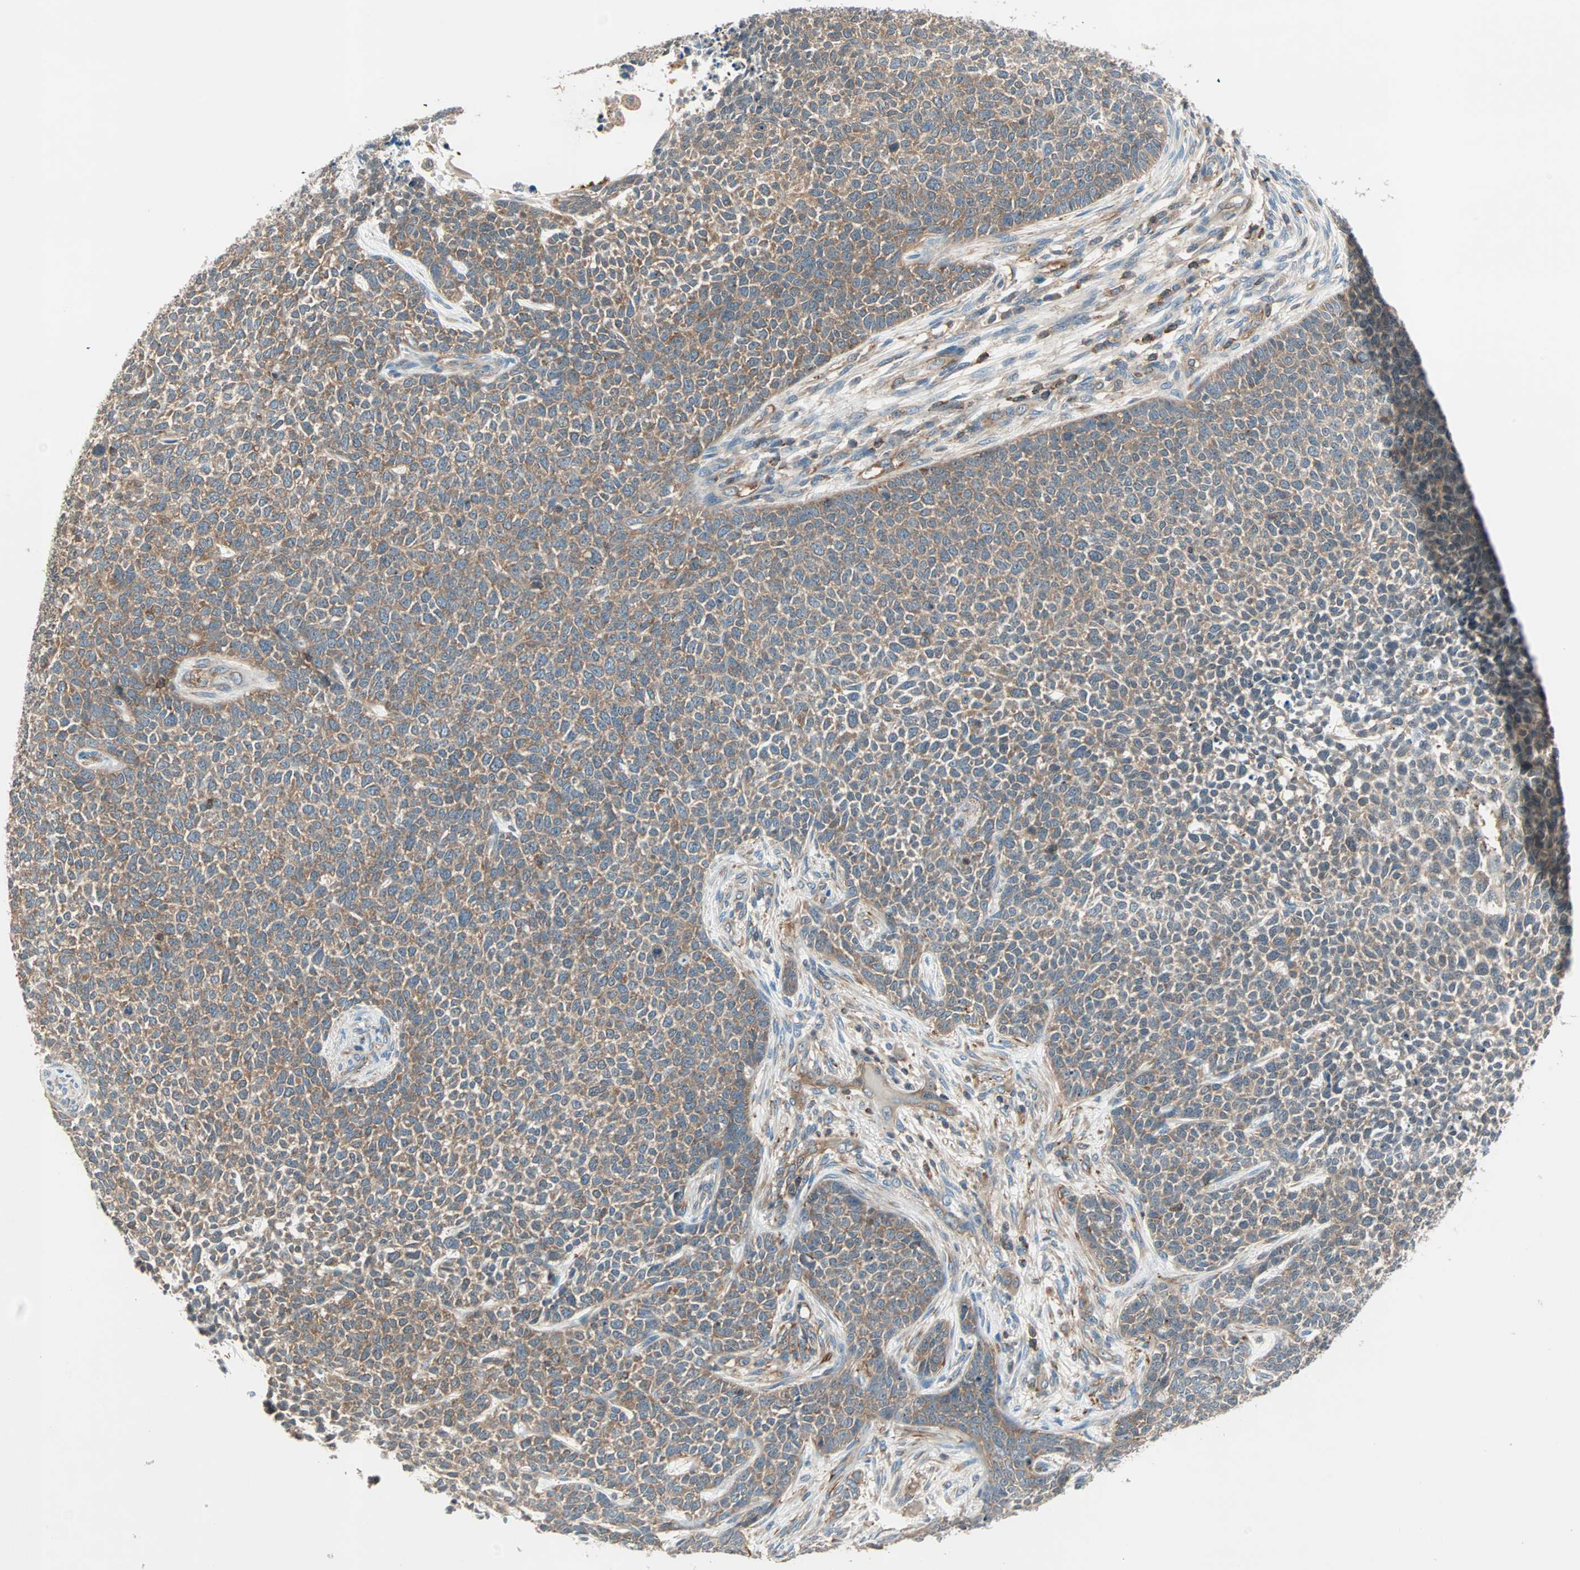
{"staining": {"intensity": "moderate", "quantity": ">75%", "location": "cytoplasmic/membranous"}, "tissue": "skin cancer", "cell_type": "Tumor cells", "image_type": "cancer", "snomed": [{"axis": "morphology", "description": "Basal cell carcinoma"}, {"axis": "topography", "description": "Skin"}], "caption": "There is medium levels of moderate cytoplasmic/membranous expression in tumor cells of skin basal cell carcinoma, as demonstrated by immunohistochemical staining (brown color).", "gene": "TEC", "patient": {"sex": "female", "age": 84}}